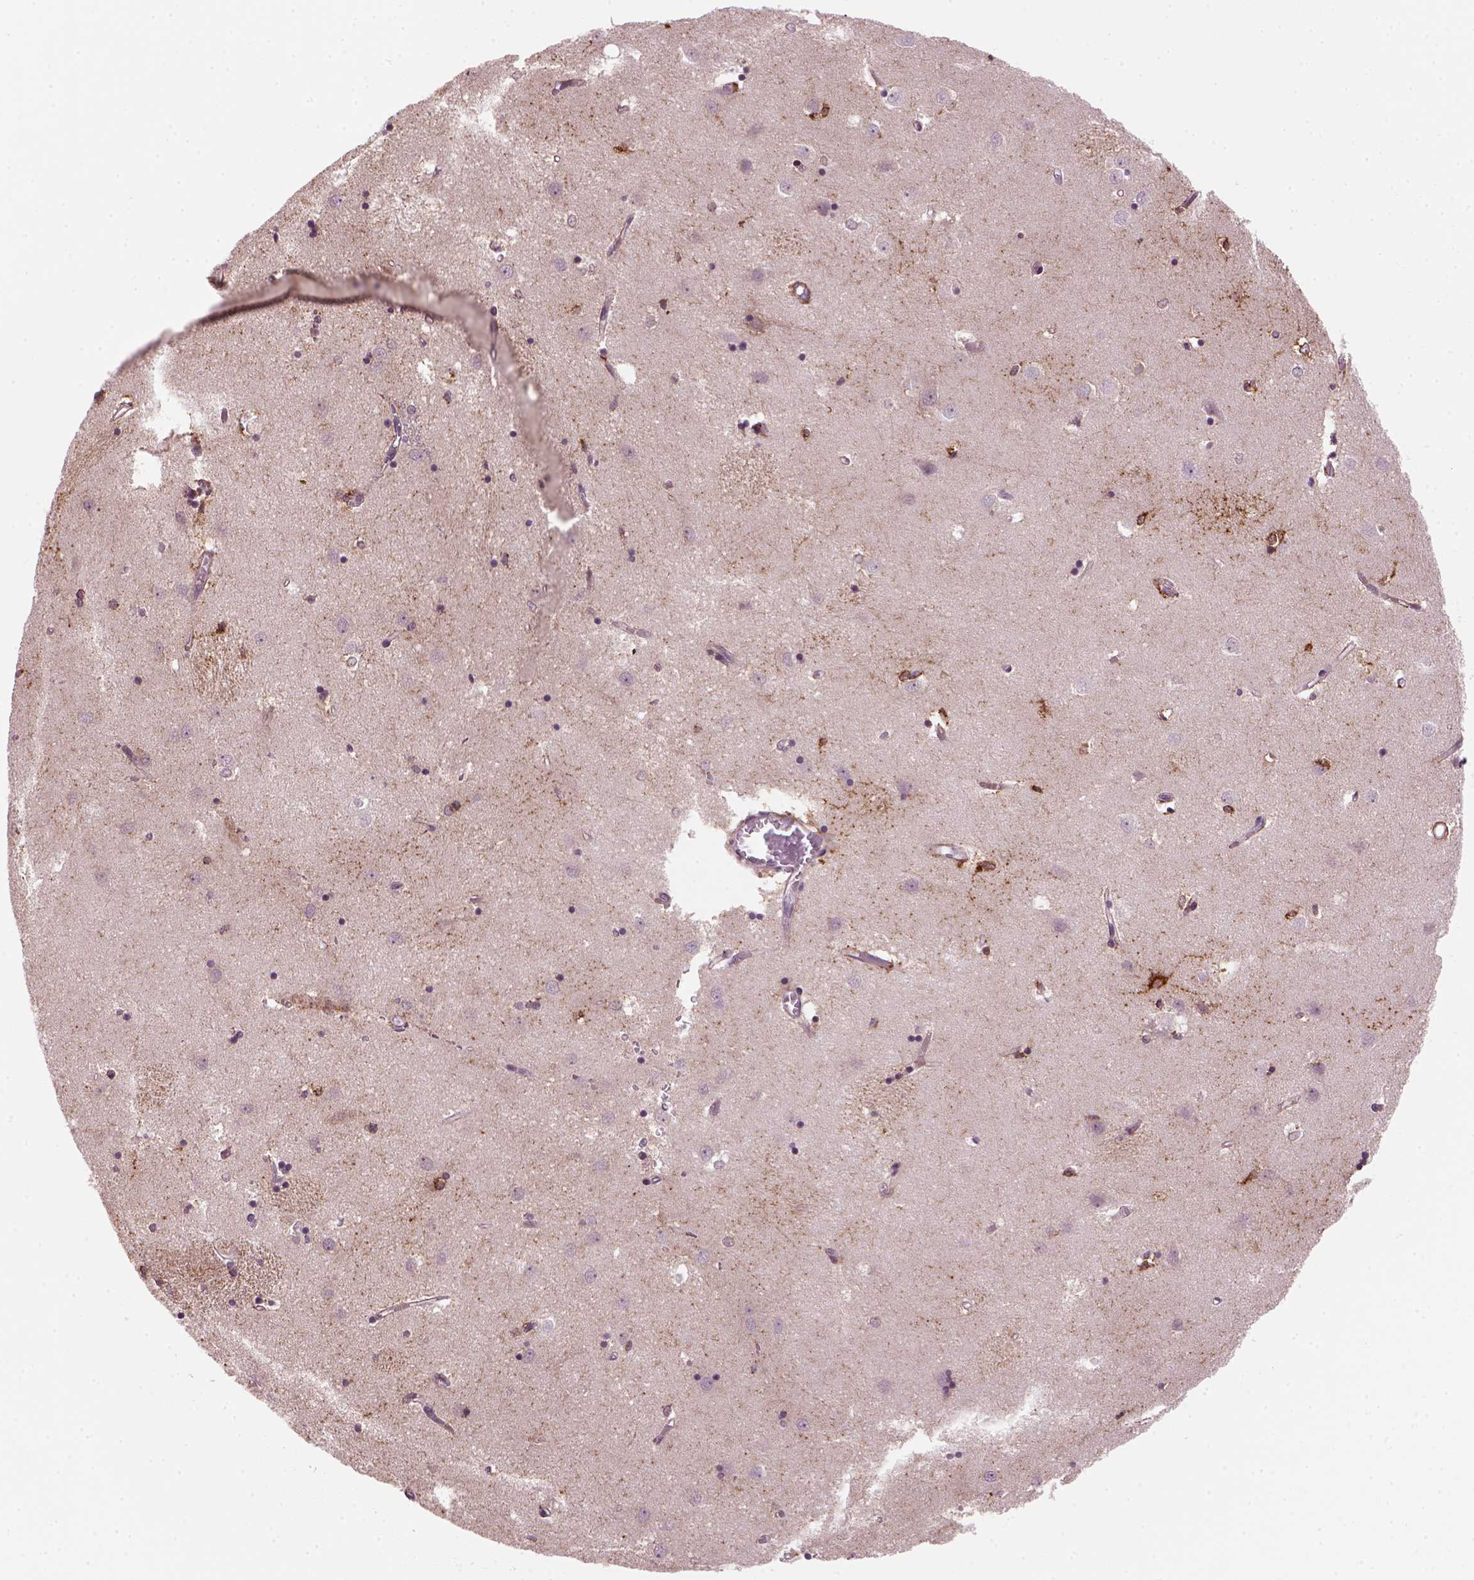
{"staining": {"intensity": "strong", "quantity": "25%-75%", "location": "cytoplasmic/membranous,nuclear"}, "tissue": "caudate", "cell_type": "Glial cells", "image_type": "normal", "snomed": [{"axis": "morphology", "description": "Normal tissue, NOS"}, {"axis": "topography", "description": "Lateral ventricle wall"}], "caption": "Normal caudate reveals strong cytoplasmic/membranous,nuclear staining in about 25%-75% of glial cells Using DAB (3,3'-diaminobenzidine) (brown) and hematoxylin (blue) stains, captured at high magnification using brightfield microscopy..", "gene": "MARCKS", "patient": {"sex": "male", "age": 54}}